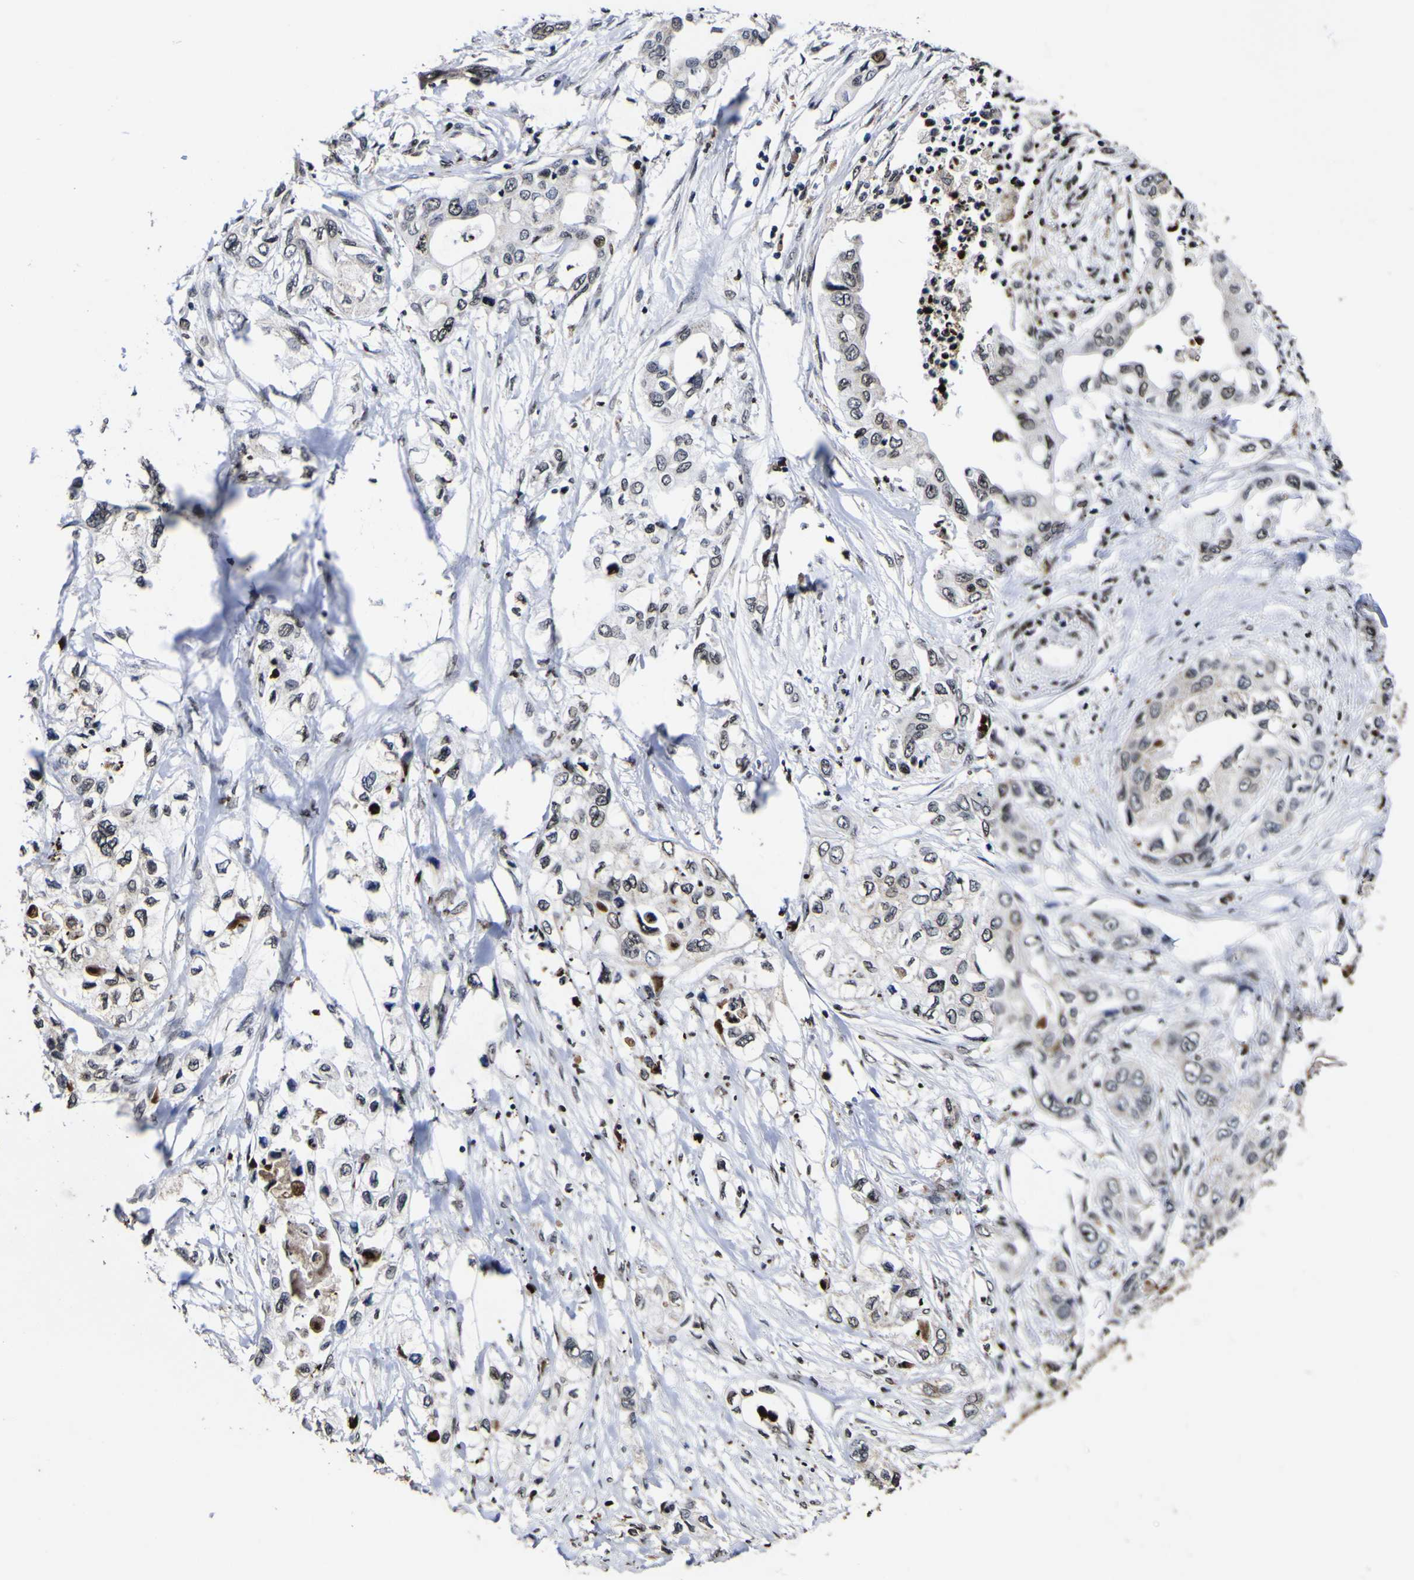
{"staining": {"intensity": "moderate", "quantity": "<25%", "location": "nuclear"}, "tissue": "pancreatic cancer", "cell_type": "Tumor cells", "image_type": "cancer", "snomed": [{"axis": "morphology", "description": "Adenocarcinoma, NOS"}, {"axis": "topography", "description": "Pancreas"}], "caption": "This is a micrograph of immunohistochemistry staining of pancreatic cancer, which shows moderate staining in the nuclear of tumor cells.", "gene": "PIAS1", "patient": {"sex": "female", "age": 70}}